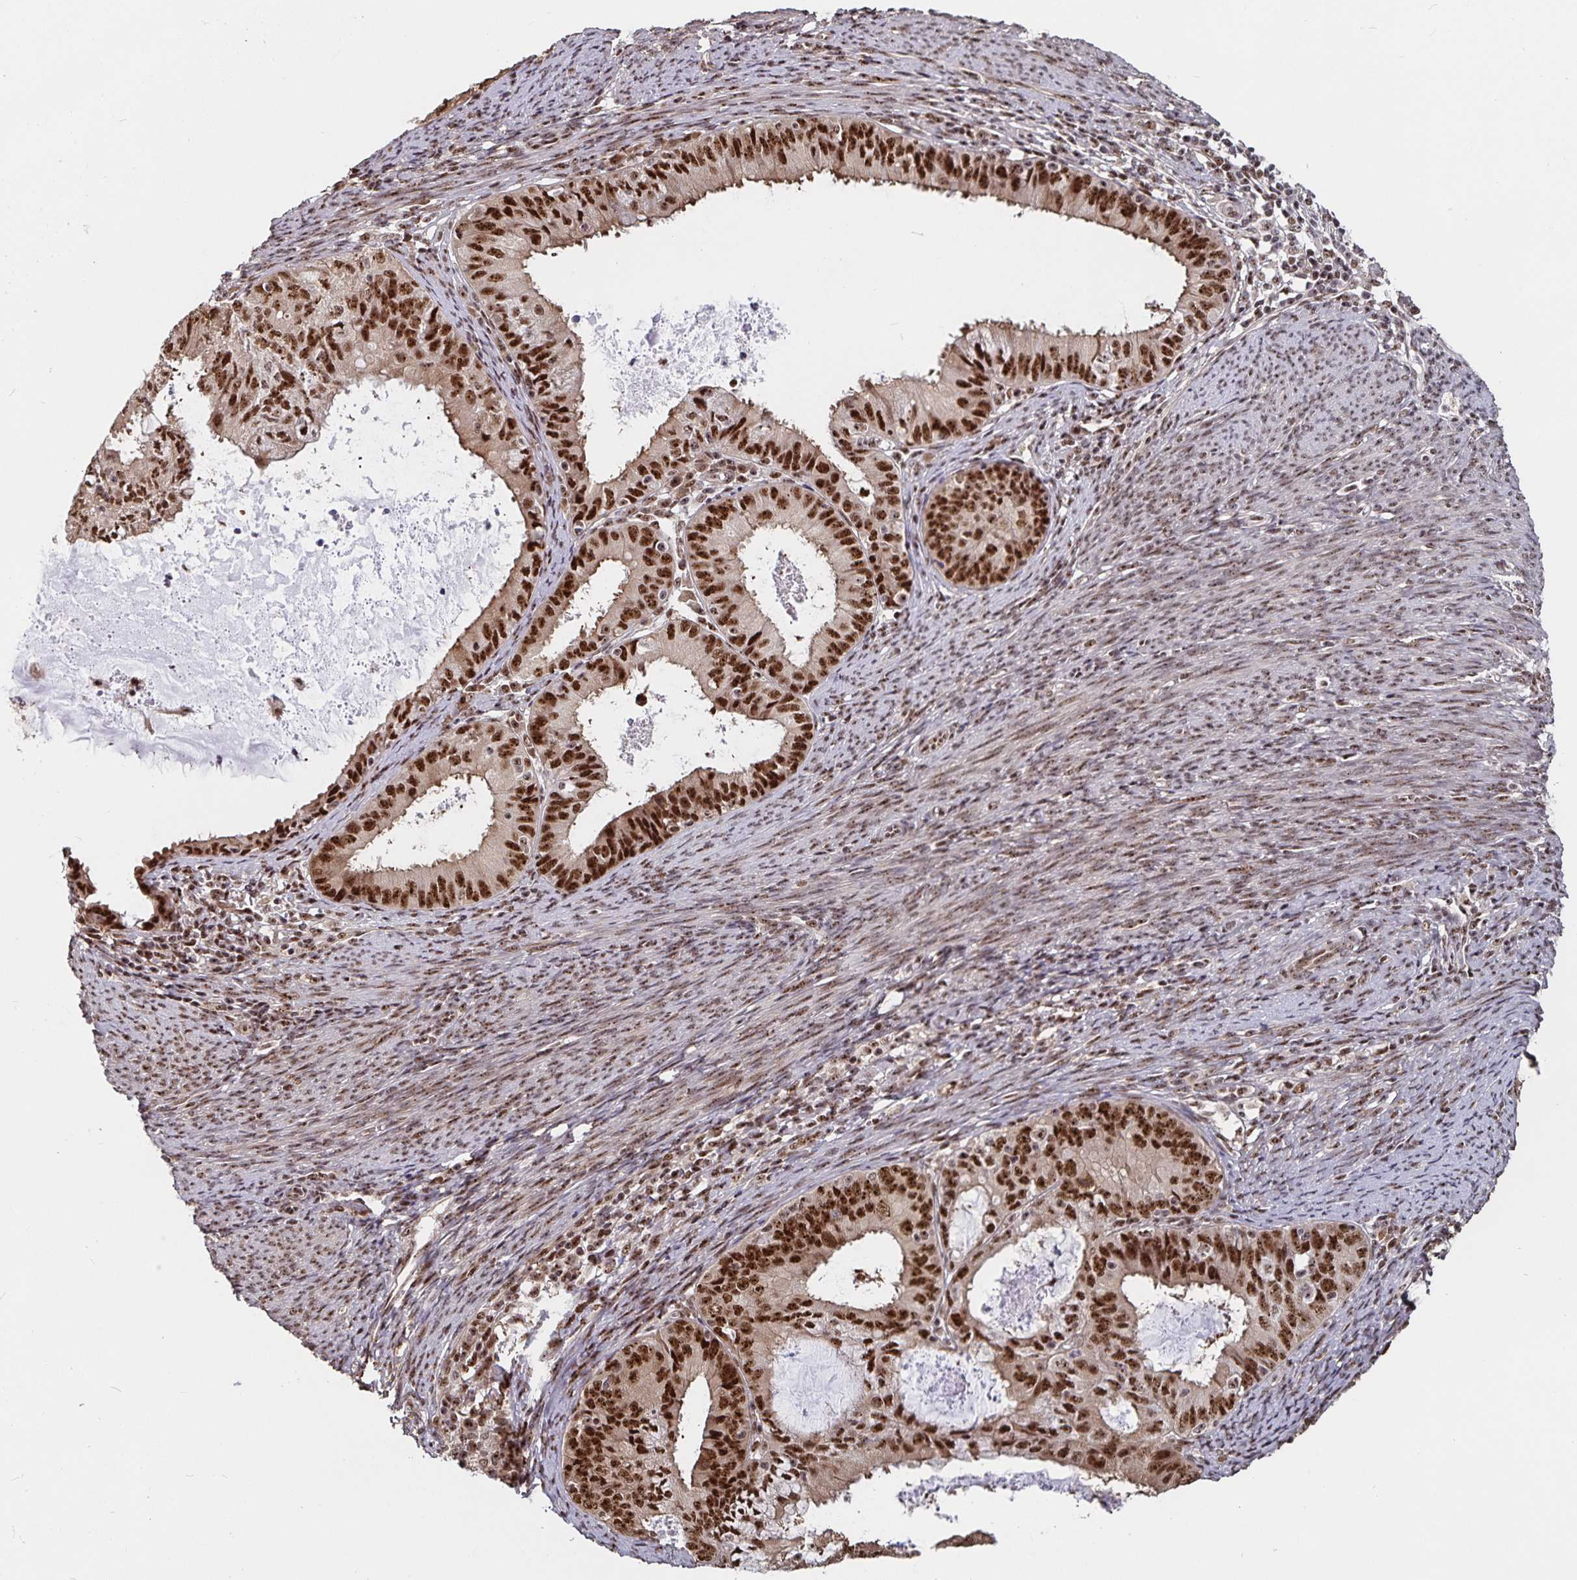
{"staining": {"intensity": "strong", "quantity": ">75%", "location": "nuclear"}, "tissue": "endometrial cancer", "cell_type": "Tumor cells", "image_type": "cancer", "snomed": [{"axis": "morphology", "description": "Adenocarcinoma, NOS"}, {"axis": "topography", "description": "Endometrium"}], "caption": "Endometrial cancer stained for a protein reveals strong nuclear positivity in tumor cells. (brown staining indicates protein expression, while blue staining denotes nuclei).", "gene": "LAS1L", "patient": {"sex": "female", "age": 57}}